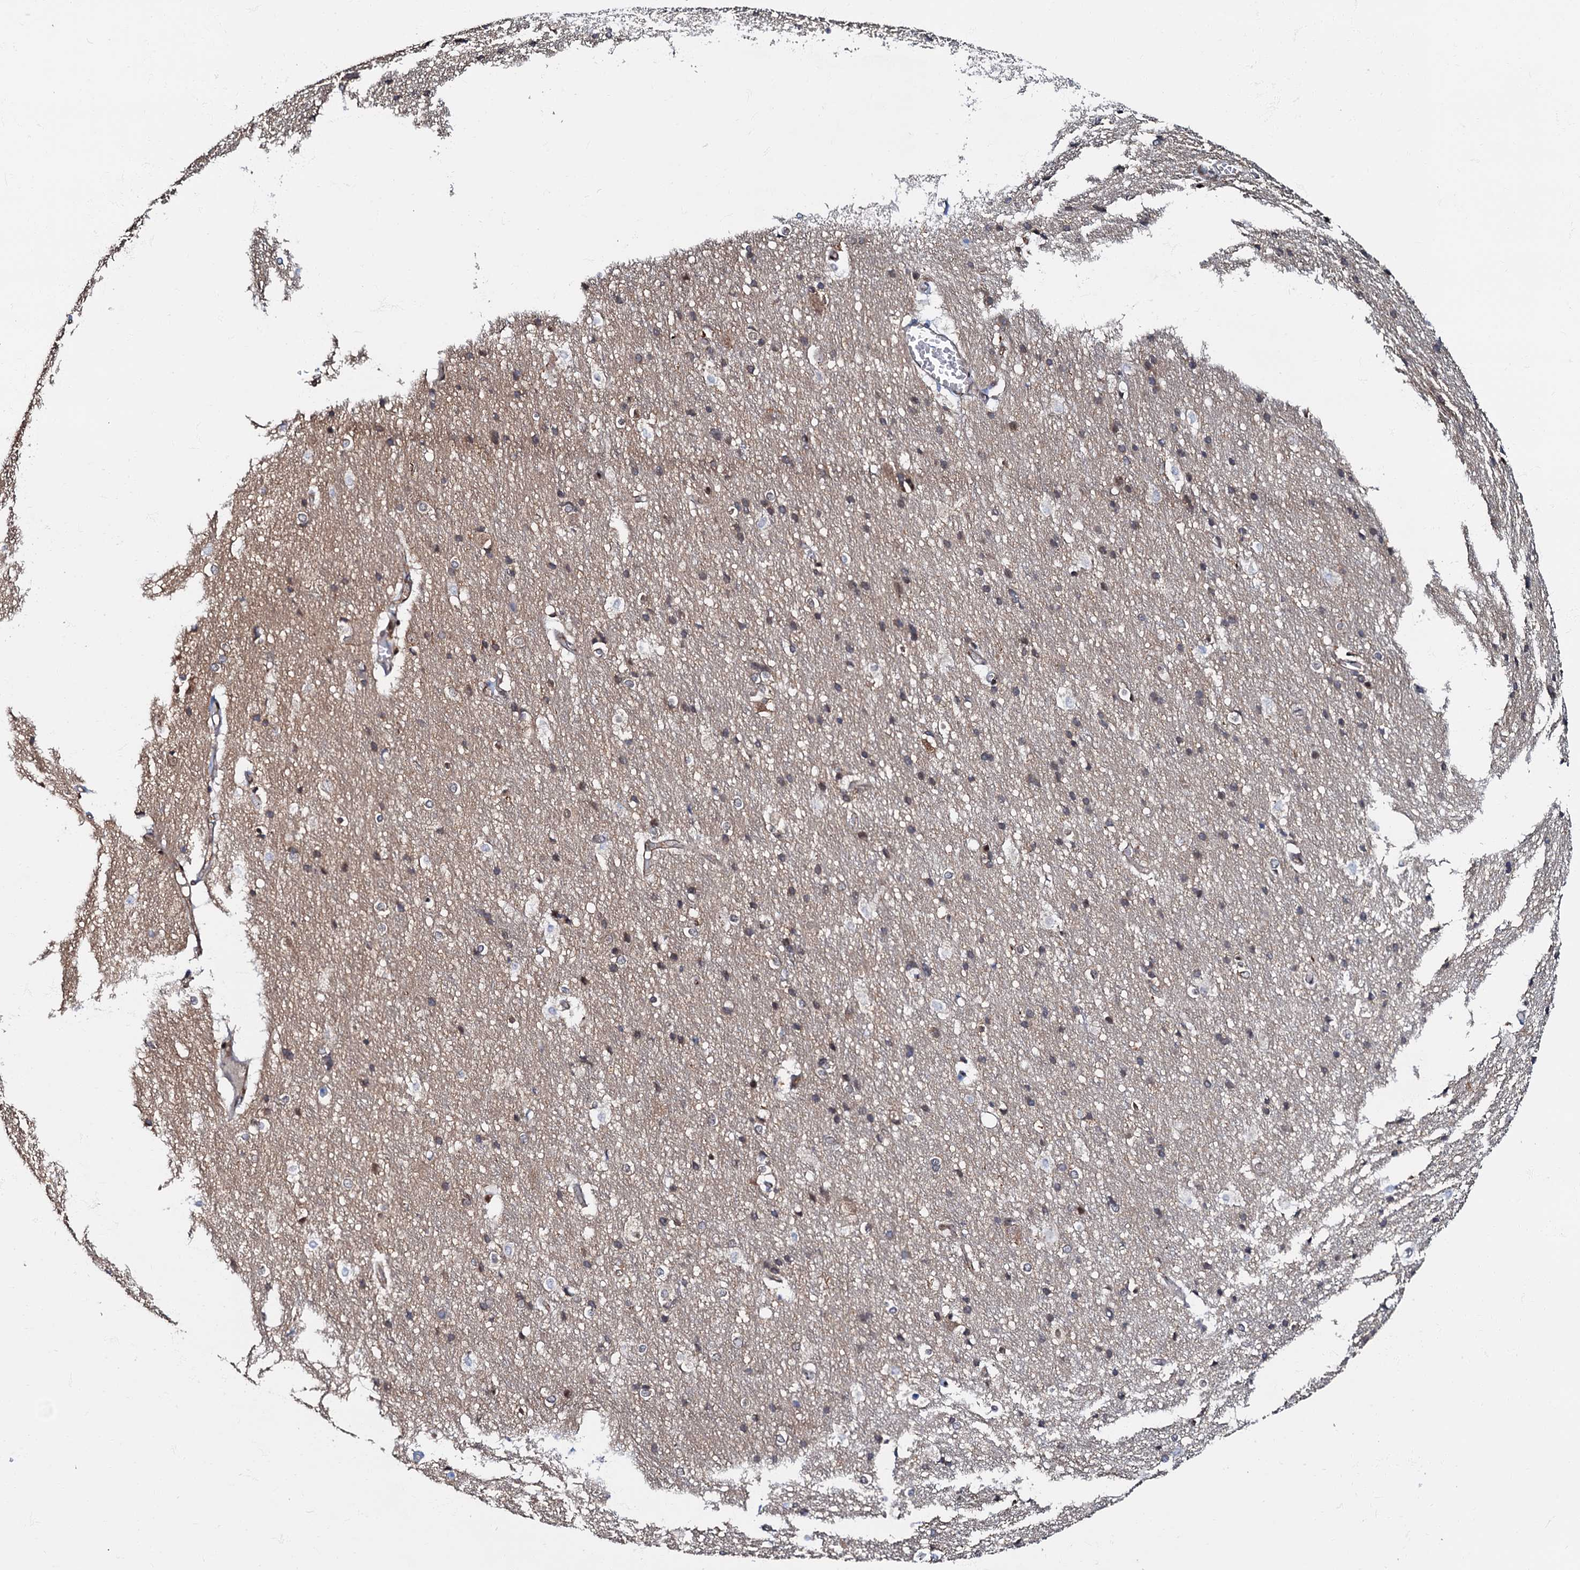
{"staining": {"intensity": "moderate", "quantity": "25%-75%", "location": "cytoplasmic/membranous"}, "tissue": "cerebral cortex", "cell_type": "Endothelial cells", "image_type": "normal", "snomed": [{"axis": "morphology", "description": "Normal tissue, NOS"}, {"axis": "topography", "description": "Cerebral cortex"}], "caption": "IHC (DAB (3,3'-diaminobenzidine)) staining of normal cerebral cortex demonstrates moderate cytoplasmic/membranous protein positivity in approximately 25%-75% of endothelial cells.", "gene": "OSBP", "patient": {"sex": "male", "age": 54}}